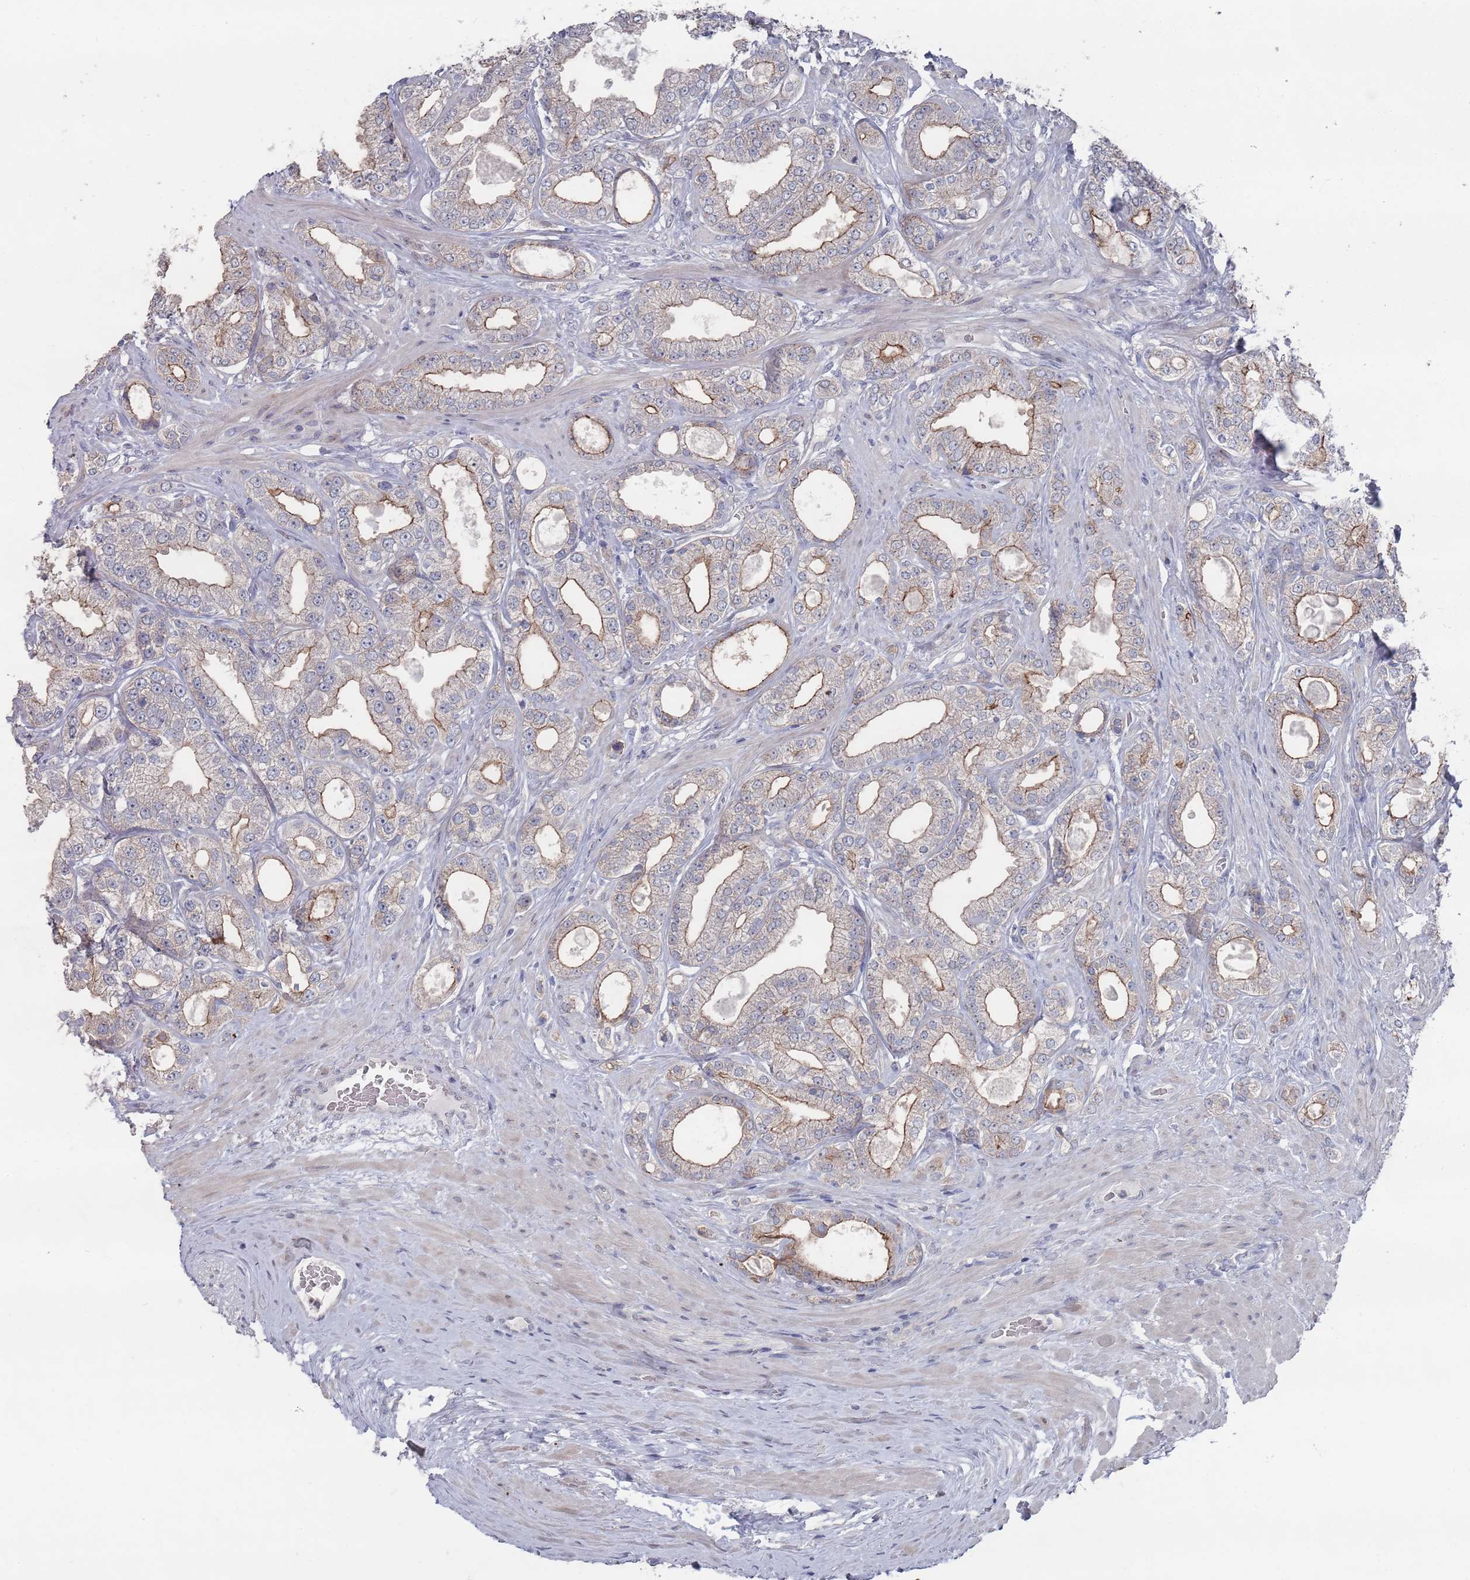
{"staining": {"intensity": "moderate", "quantity": "25%-75%", "location": "cytoplasmic/membranous"}, "tissue": "prostate cancer", "cell_type": "Tumor cells", "image_type": "cancer", "snomed": [{"axis": "morphology", "description": "Adenocarcinoma, Low grade"}, {"axis": "topography", "description": "Prostate"}], "caption": "Prostate low-grade adenocarcinoma tissue displays moderate cytoplasmic/membranous staining in about 25%-75% of tumor cells, visualized by immunohistochemistry.", "gene": "PROM2", "patient": {"sex": "male", "age": 63}}